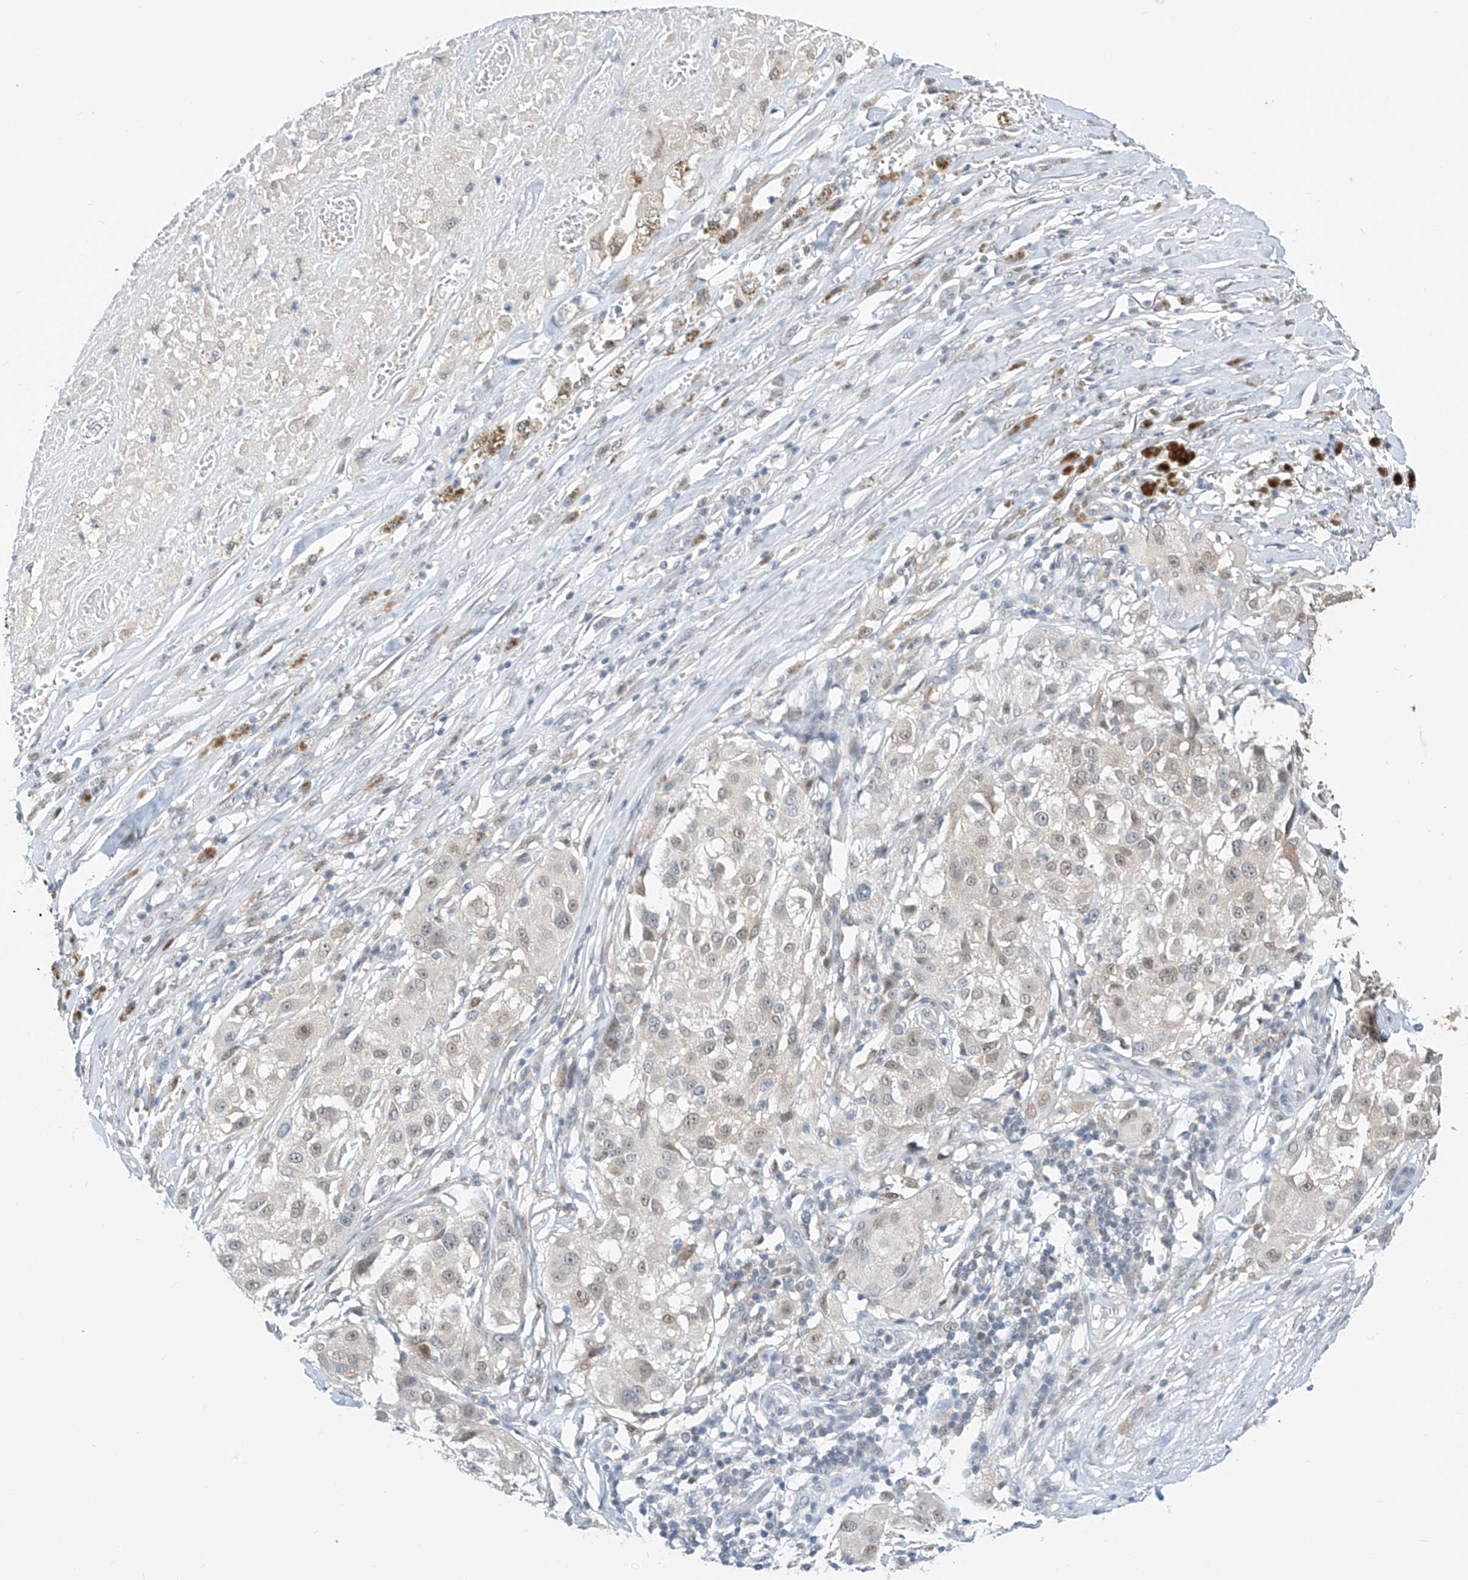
{"staining": {"intensity": "weak", "quantity": "<25%", "location": "nuclear"}, "tissue": "melanoma", "cell_type": "Tumor cells", "image_type": "cancer", "snomed": [{"axis": "morphology", "description": "Necrosis, NOS"}, {"axis": "morphology", "description": "Malignant melanoma, NOS"}, {"axis": "topography", "description": "Skin"}], "caption": "Immunohistochemical staining of melanoma demonstrates no significant expression in tumor cells. (DAB immunohistochemistry (IHC) with hematoxylin counter stain).", "gene": "APLF", "patient": {"sex": "female", "age": 87}}